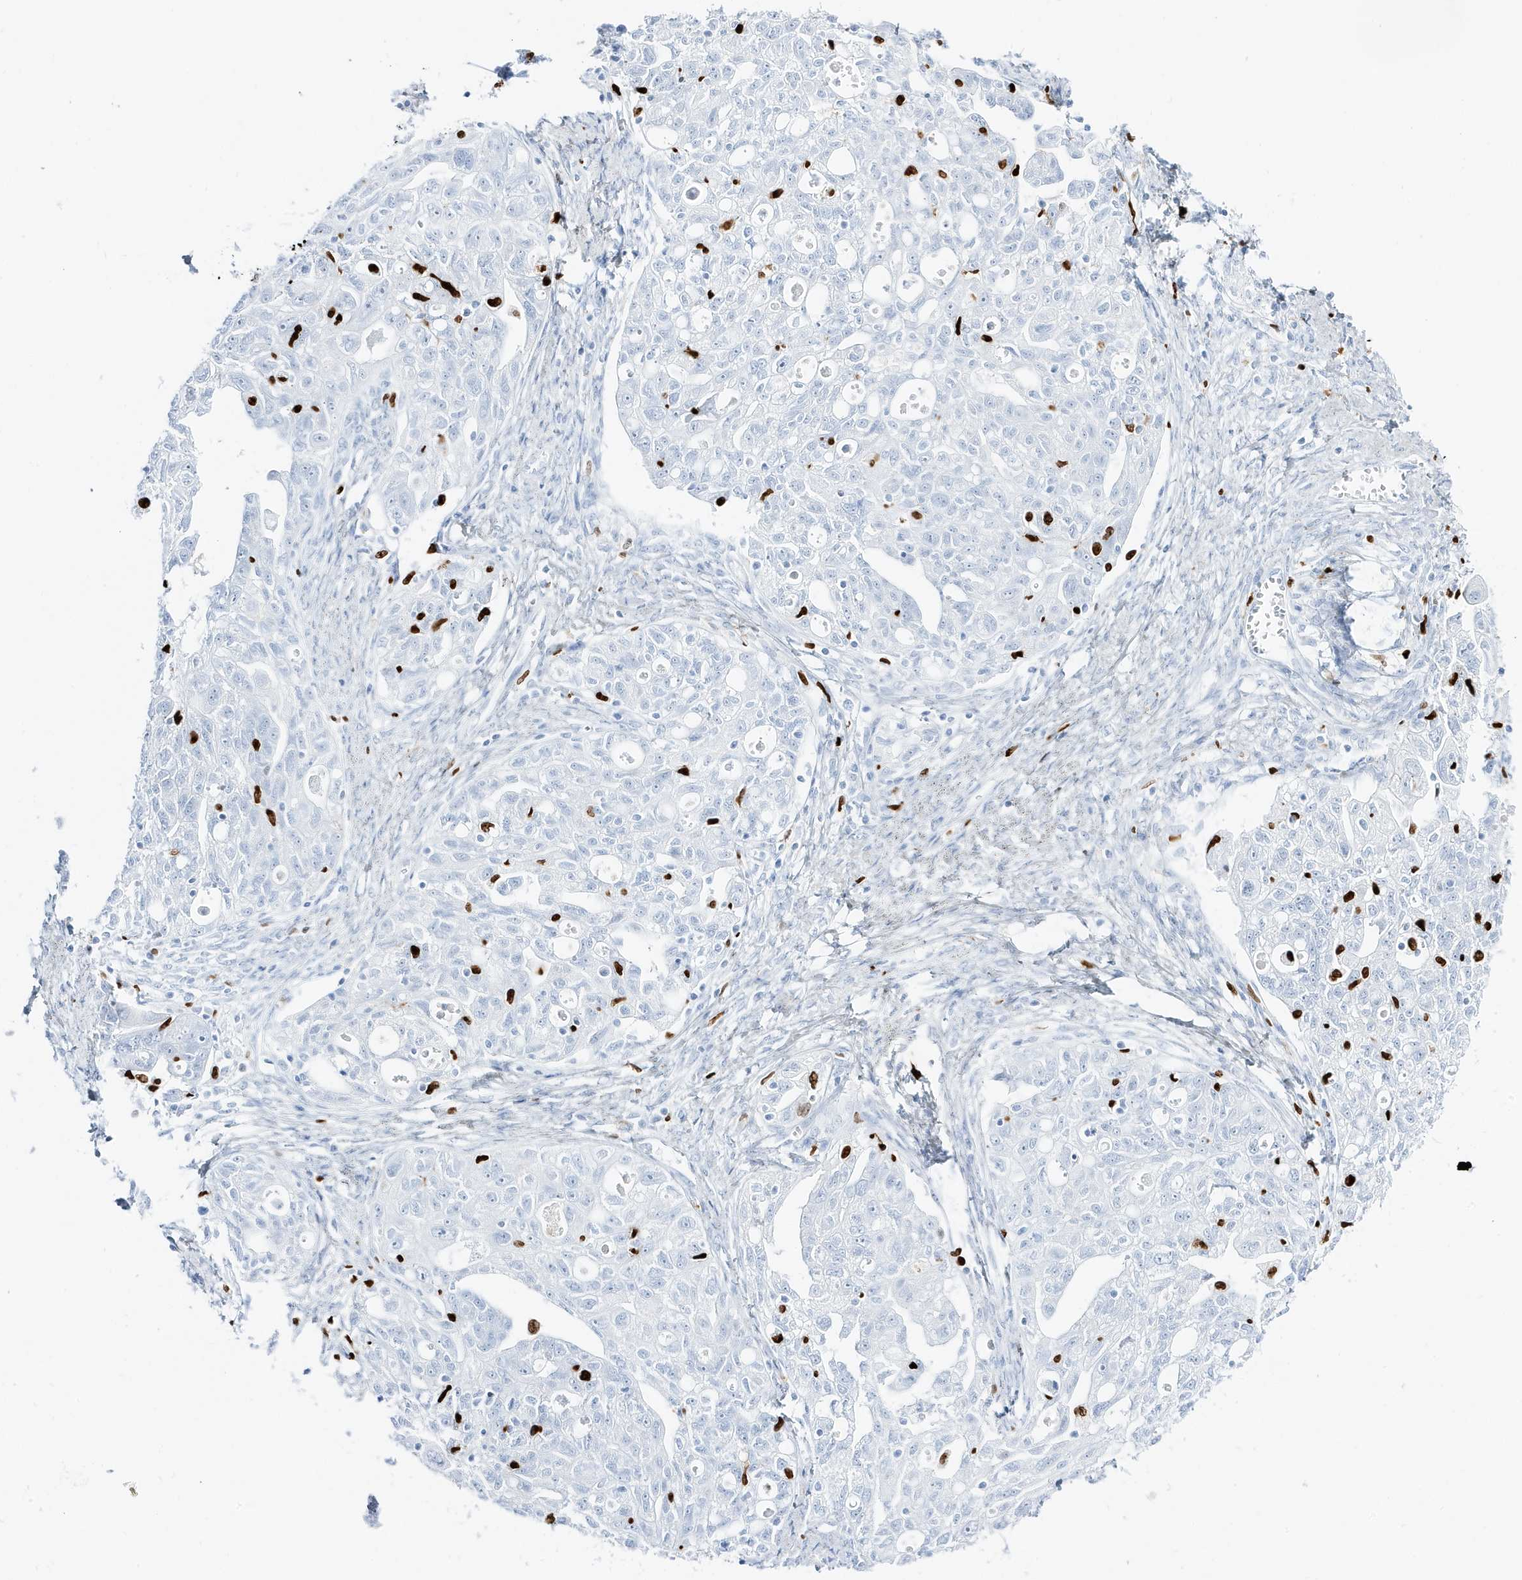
{"staining": {"intensity": "negative", "quantity": "none", "location": "none"}, "tissue": "ovarian cancer", "cell_type": "Tumor cells", "image_type": "cancer", "snomed": [{"axis": "morphology", "description": "Carcinoma, NOS"}, {"axis": "morphology", "description": "Cystadenocarcinoma, serous, NOS"}, {"axis": "topography", "description": "Ovary"}], "caption": "Carcinoma (ovarian) was stained to show a protein in brown. There is no significant expression in tumor cells.", "gene": "MNDA", "patient": {"sex": "female", "age": 69}}